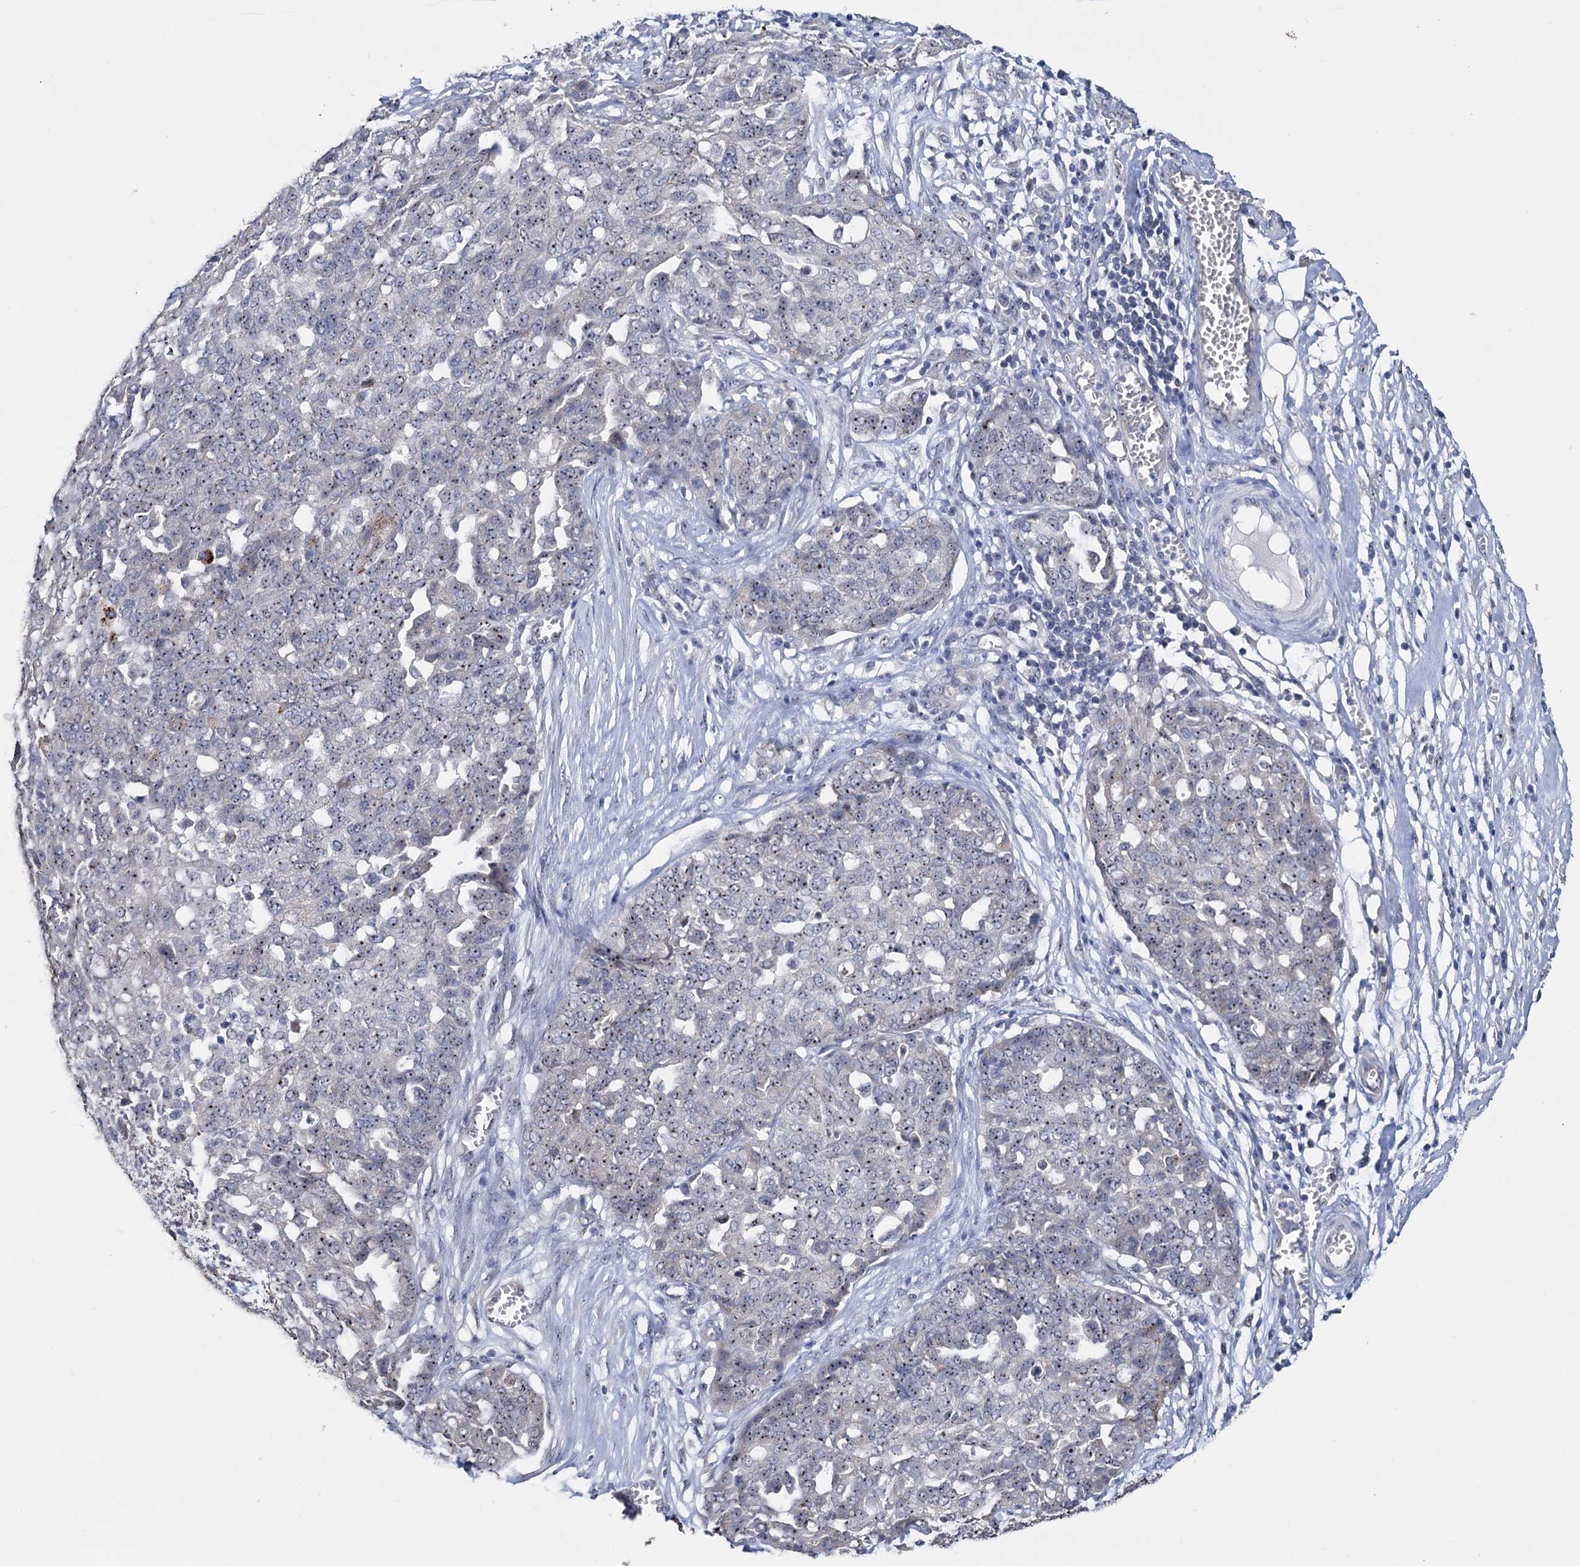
{"staining": {"intensity": "weak", "quantity": "25%-75%", "location": "nuclear"}, "tissue": "ovarian cancer", "cell_type": "Tumor cells", "image_type": "cancer", "snomed": [{"axis": "morphology", "description": "Cystadenocarcinoma, serous, NOS"}, {"axis": "topography", "description": "Soft tissue"}, {"axis": "topography", "description": "Ovary"}], "caption": "Ovarian cancer stained for a protein (brown) demonstrates weak nuclear positive positivity in about 25%-75% of tumor cells.", "gene": "C2CD3", "patient": {"sex": "female", "age": 57}}